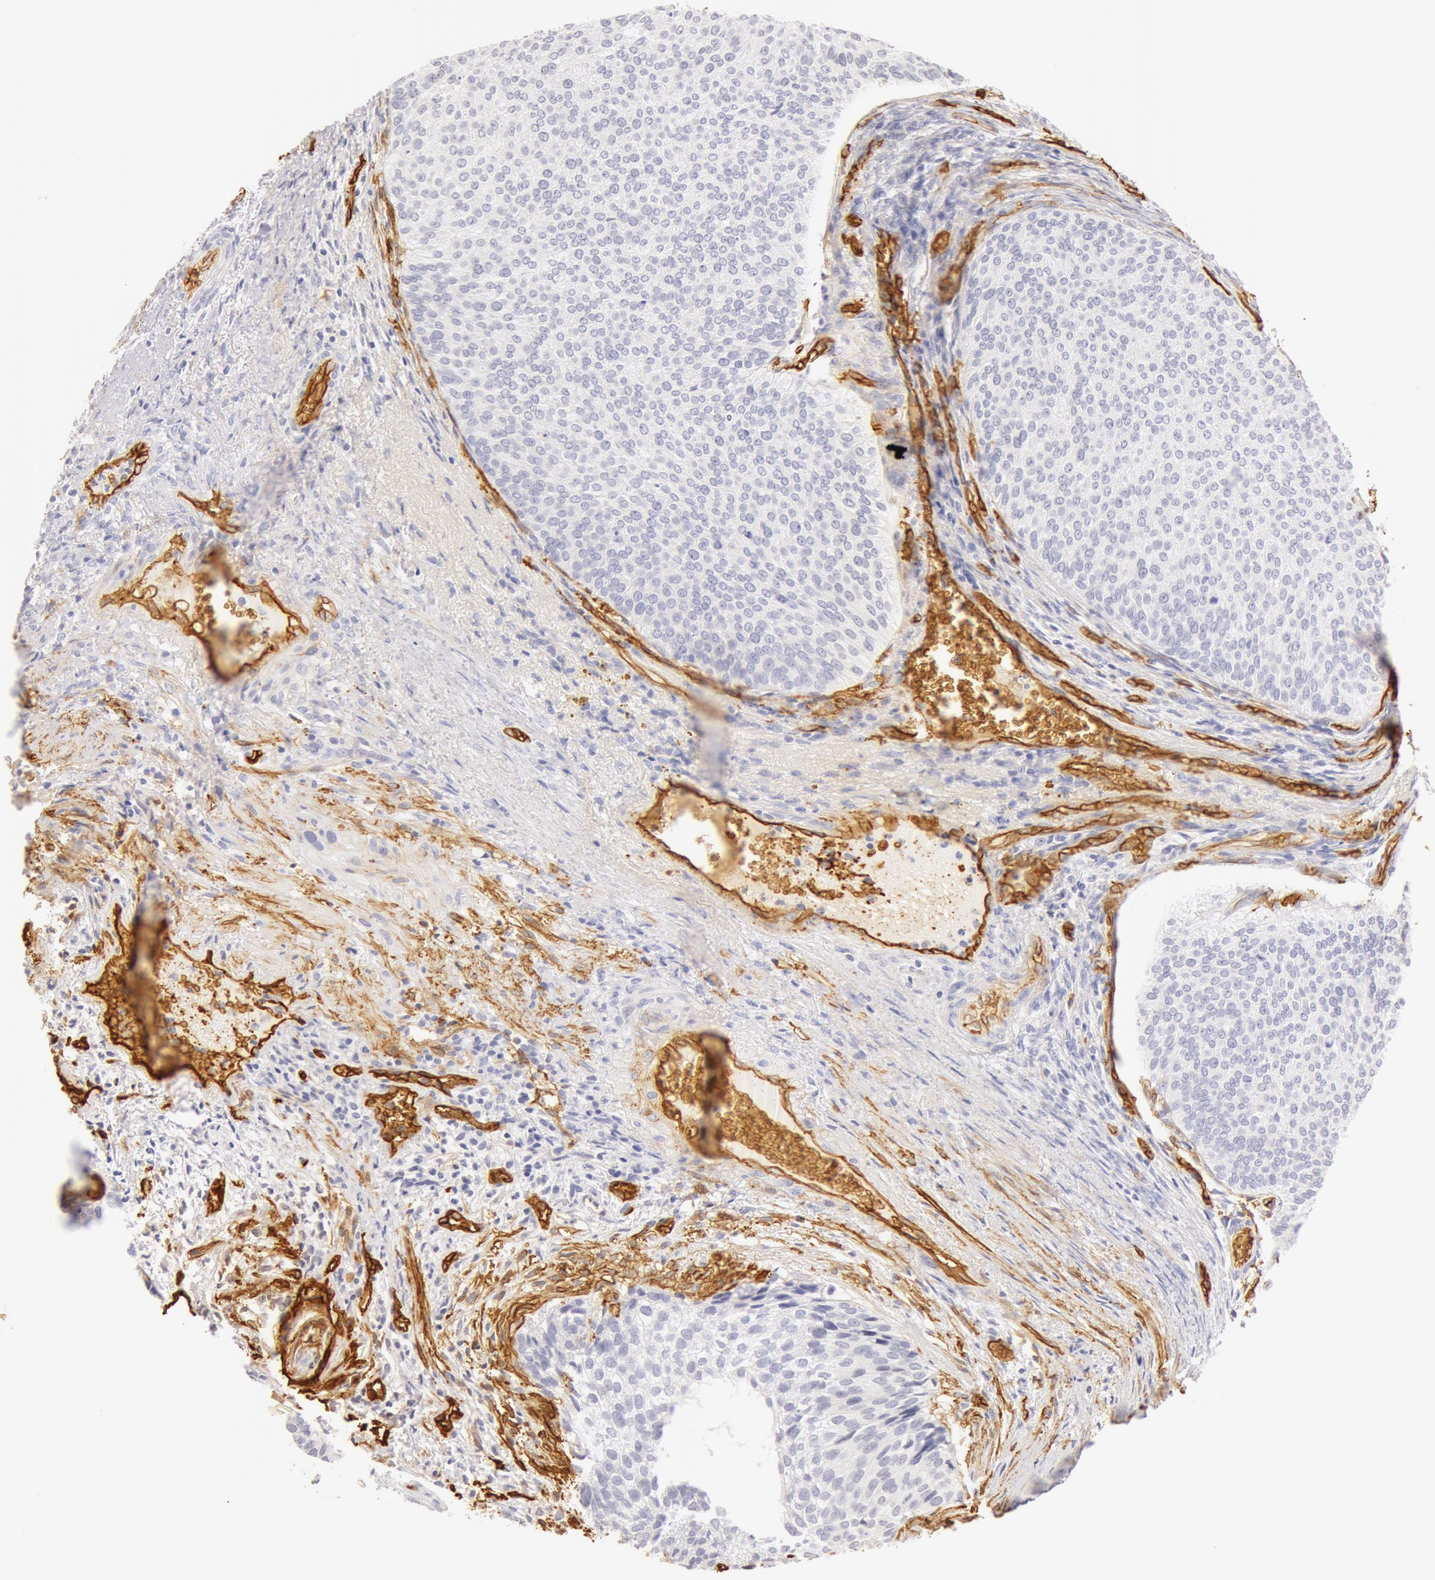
{"staining": {"intensity": "negative", "quantity": "none", "location": "none"}, "tissue": "urothelial cancer", "cell_type": "Tumor cells", "image_type": "cancer", "snomed": [{"axis": "morphology", "description": "Urothelial carcinoma, Low grade"}, {"axis": "topography", "description": "Urinary bladder"}], "caption": "Immunohistochemical staining of human urothelial cancer displays no significant positivity in tumor cells.", "gene": "AQP1", "patient": {"sex": "male", "age": 84}}